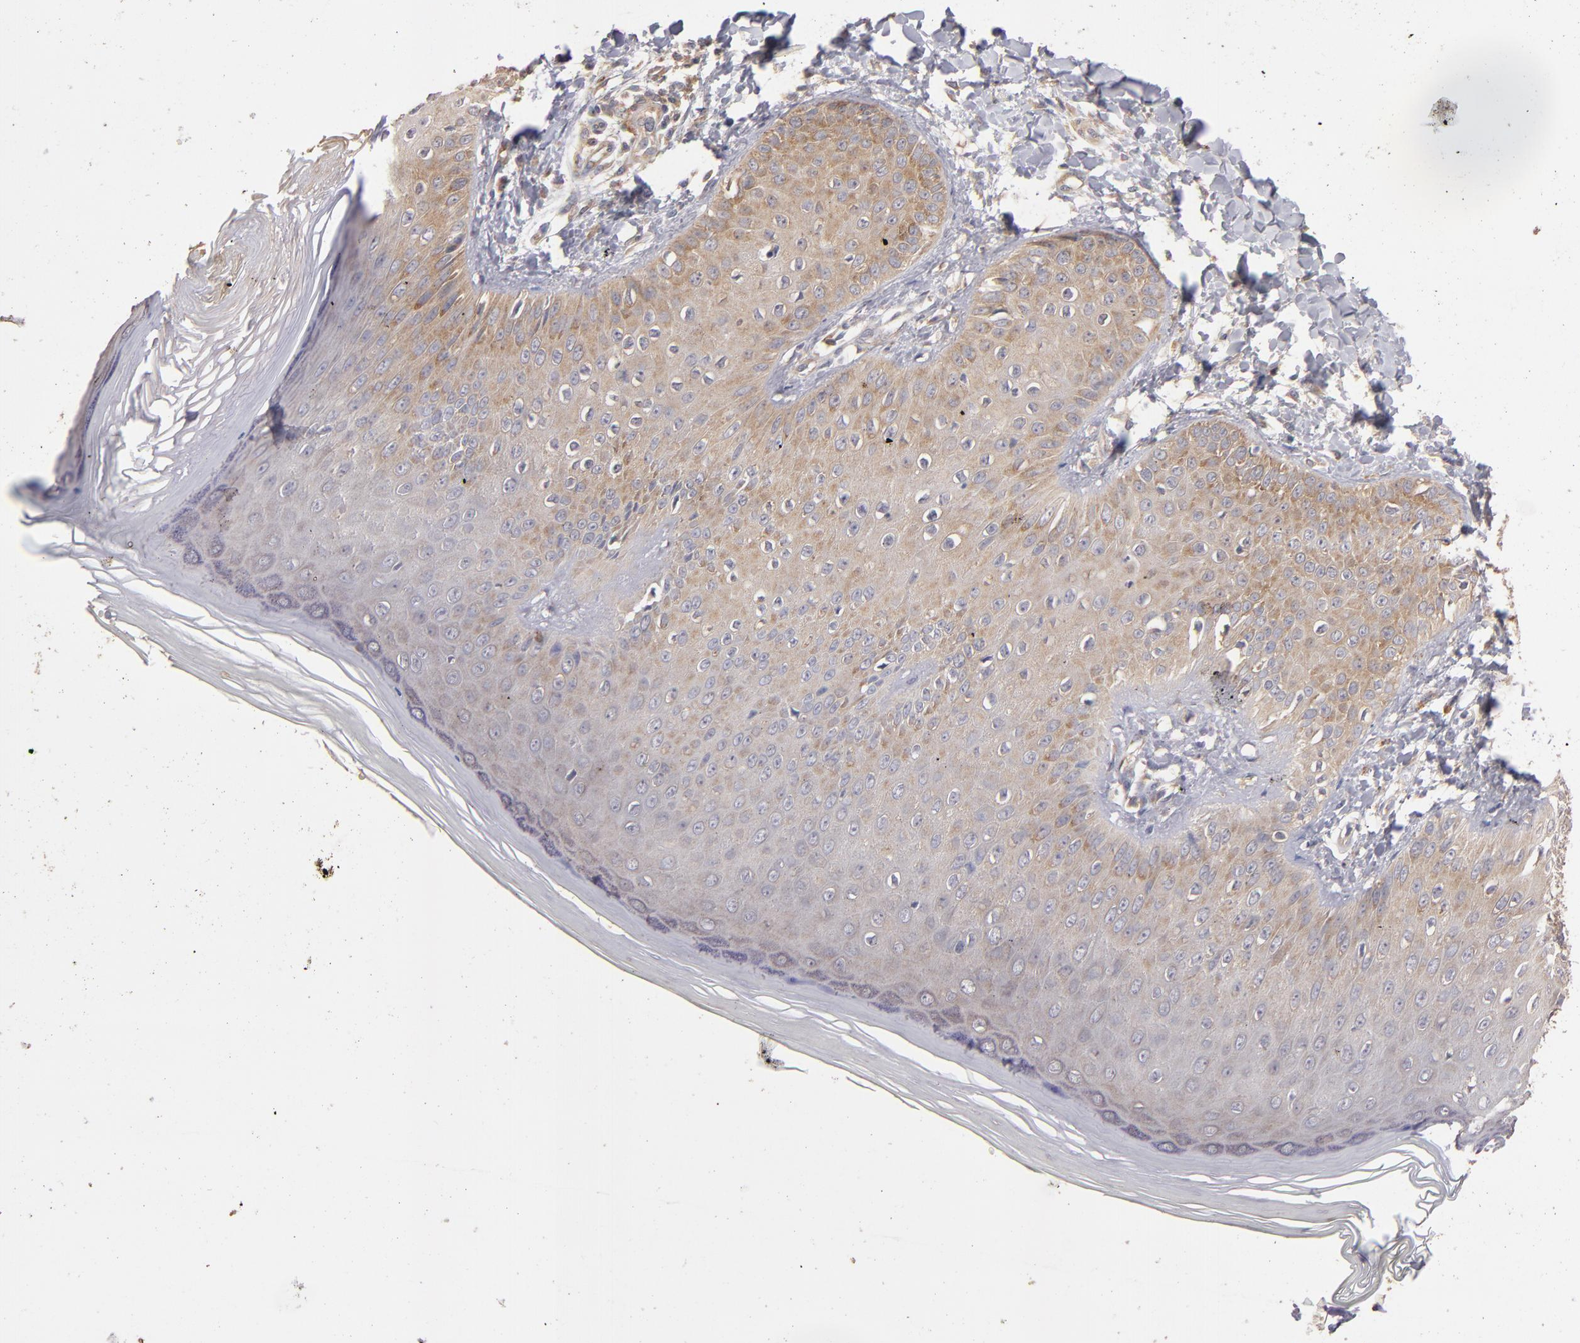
{"staining": {"intensity": "moderate", "quantity": "25%-75%", "location": "cytoplasmic/membranous"}, "tissue": "skin", "cell_type": "Epidermal cells", "image_type": "normal", "snomed": [{"axis": "morphology", "description": "Normal tissue, NOS"}, {"axis": "morphology", "description": "Inflammation, NOS"}, {"axis": "topography", "description": "Soft tissue"}, {"axis": "topography", "description": "Anal"}], "caption": "An image of human skin stained for a protein reveals moderate cytoplasmic/membranous brown staining in epidermal cells.", "gene": "UPF3B", "patient": {"sex": "female", "age": 15}}